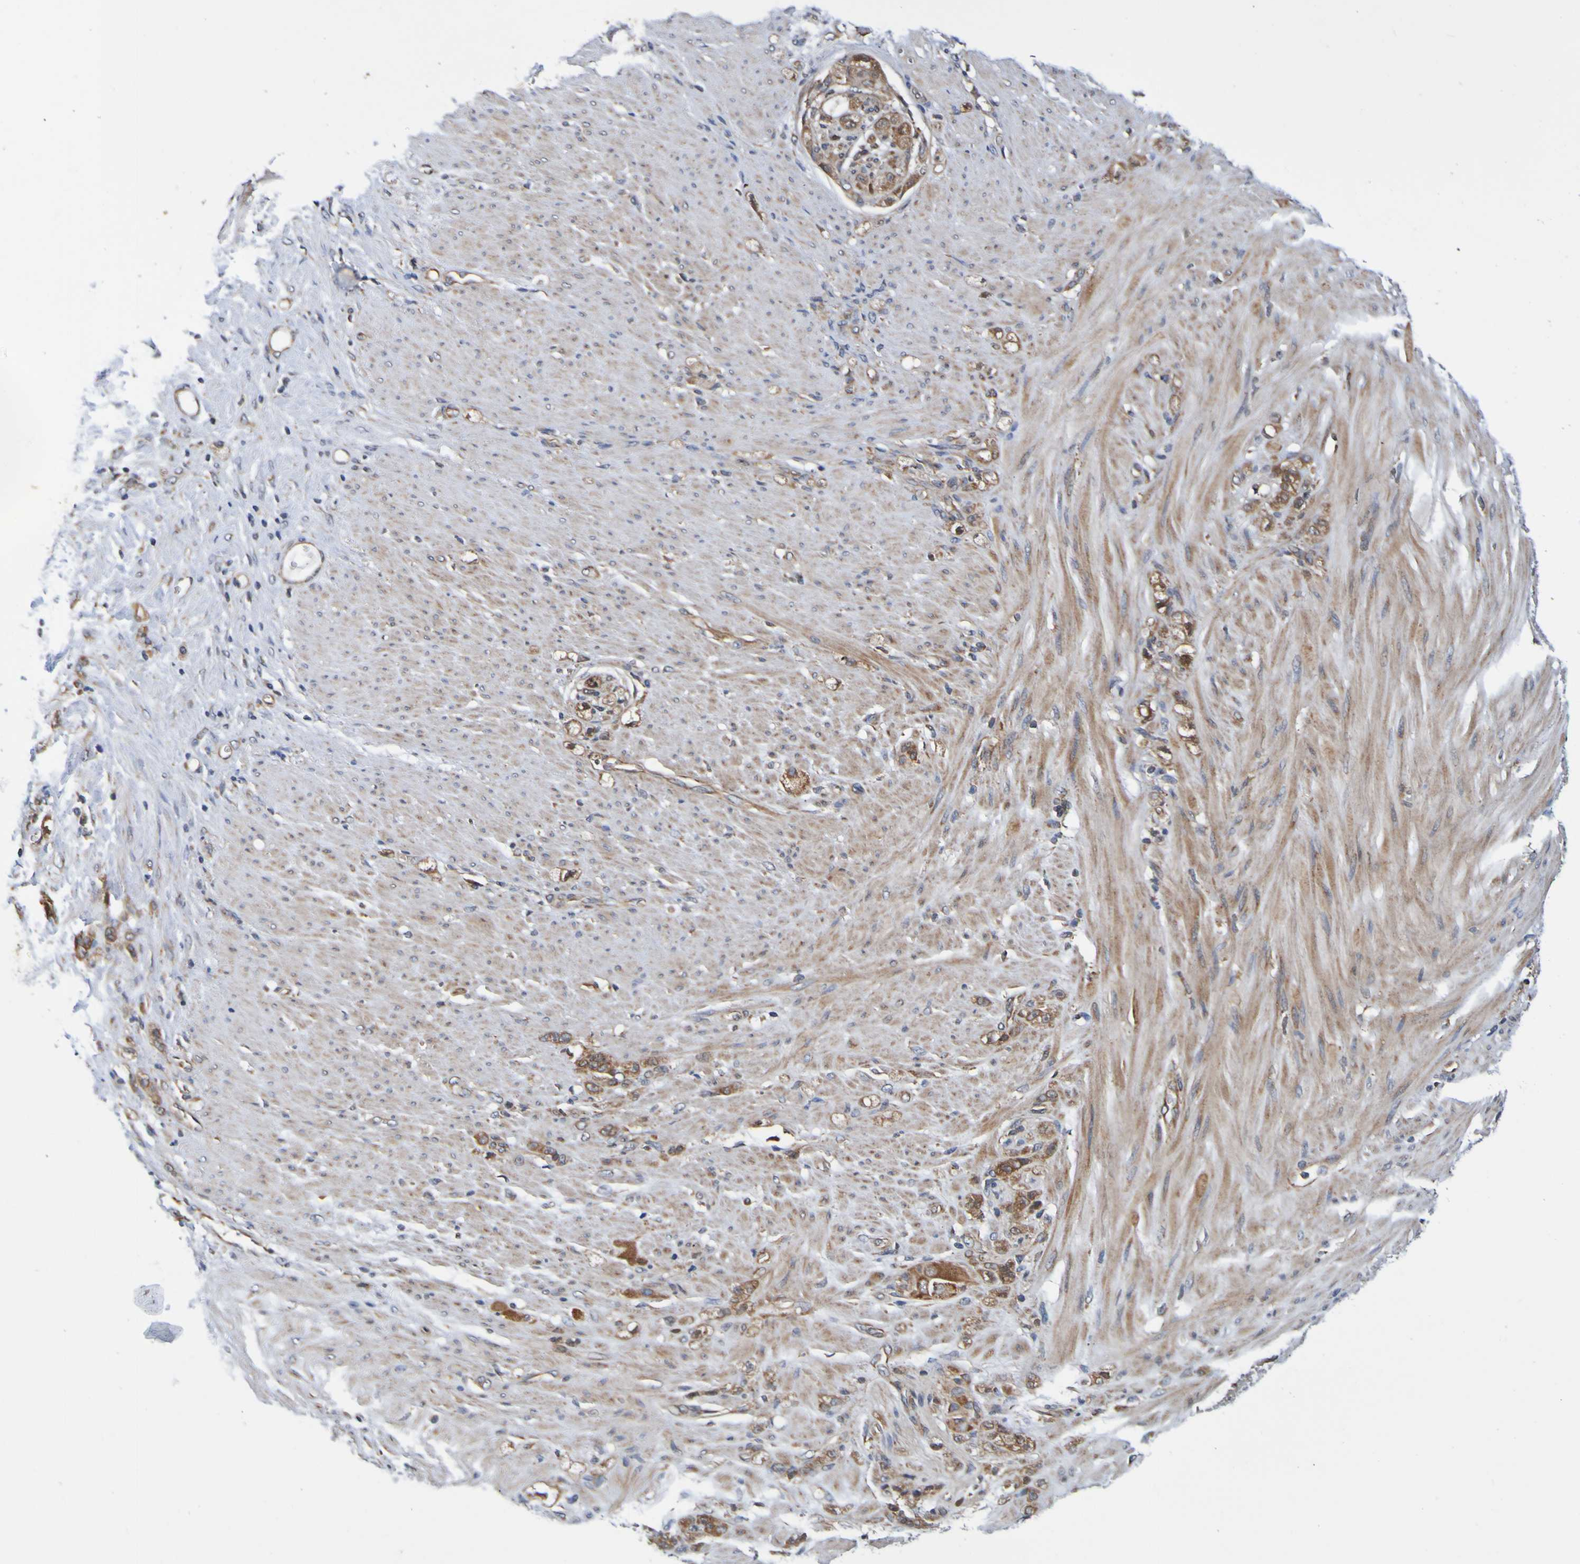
{"staining": {"intensity": "moderate", "quantity": ">75%", "location": "cytoplasmic/membranous"}, "tissue": "stomach cancer", "cell_type": "Tumor cells", "image_type": "cancer", "snomed": [{"axis": "morphology", "description": "Adenocarcinoma, NOS"}, {"axis": "topography", "description": "Stomach"}], "caption": "The micrograph exhibits a brown stain indicating the presence of a protein in the cytoplasmic/membranous of tumor cells in stomach cancer. The protein of interest is shown in brown color, while the nuclei are stained blue.", "gene": "AXIN1", "patient": {"sex": "male", "age": 82}}